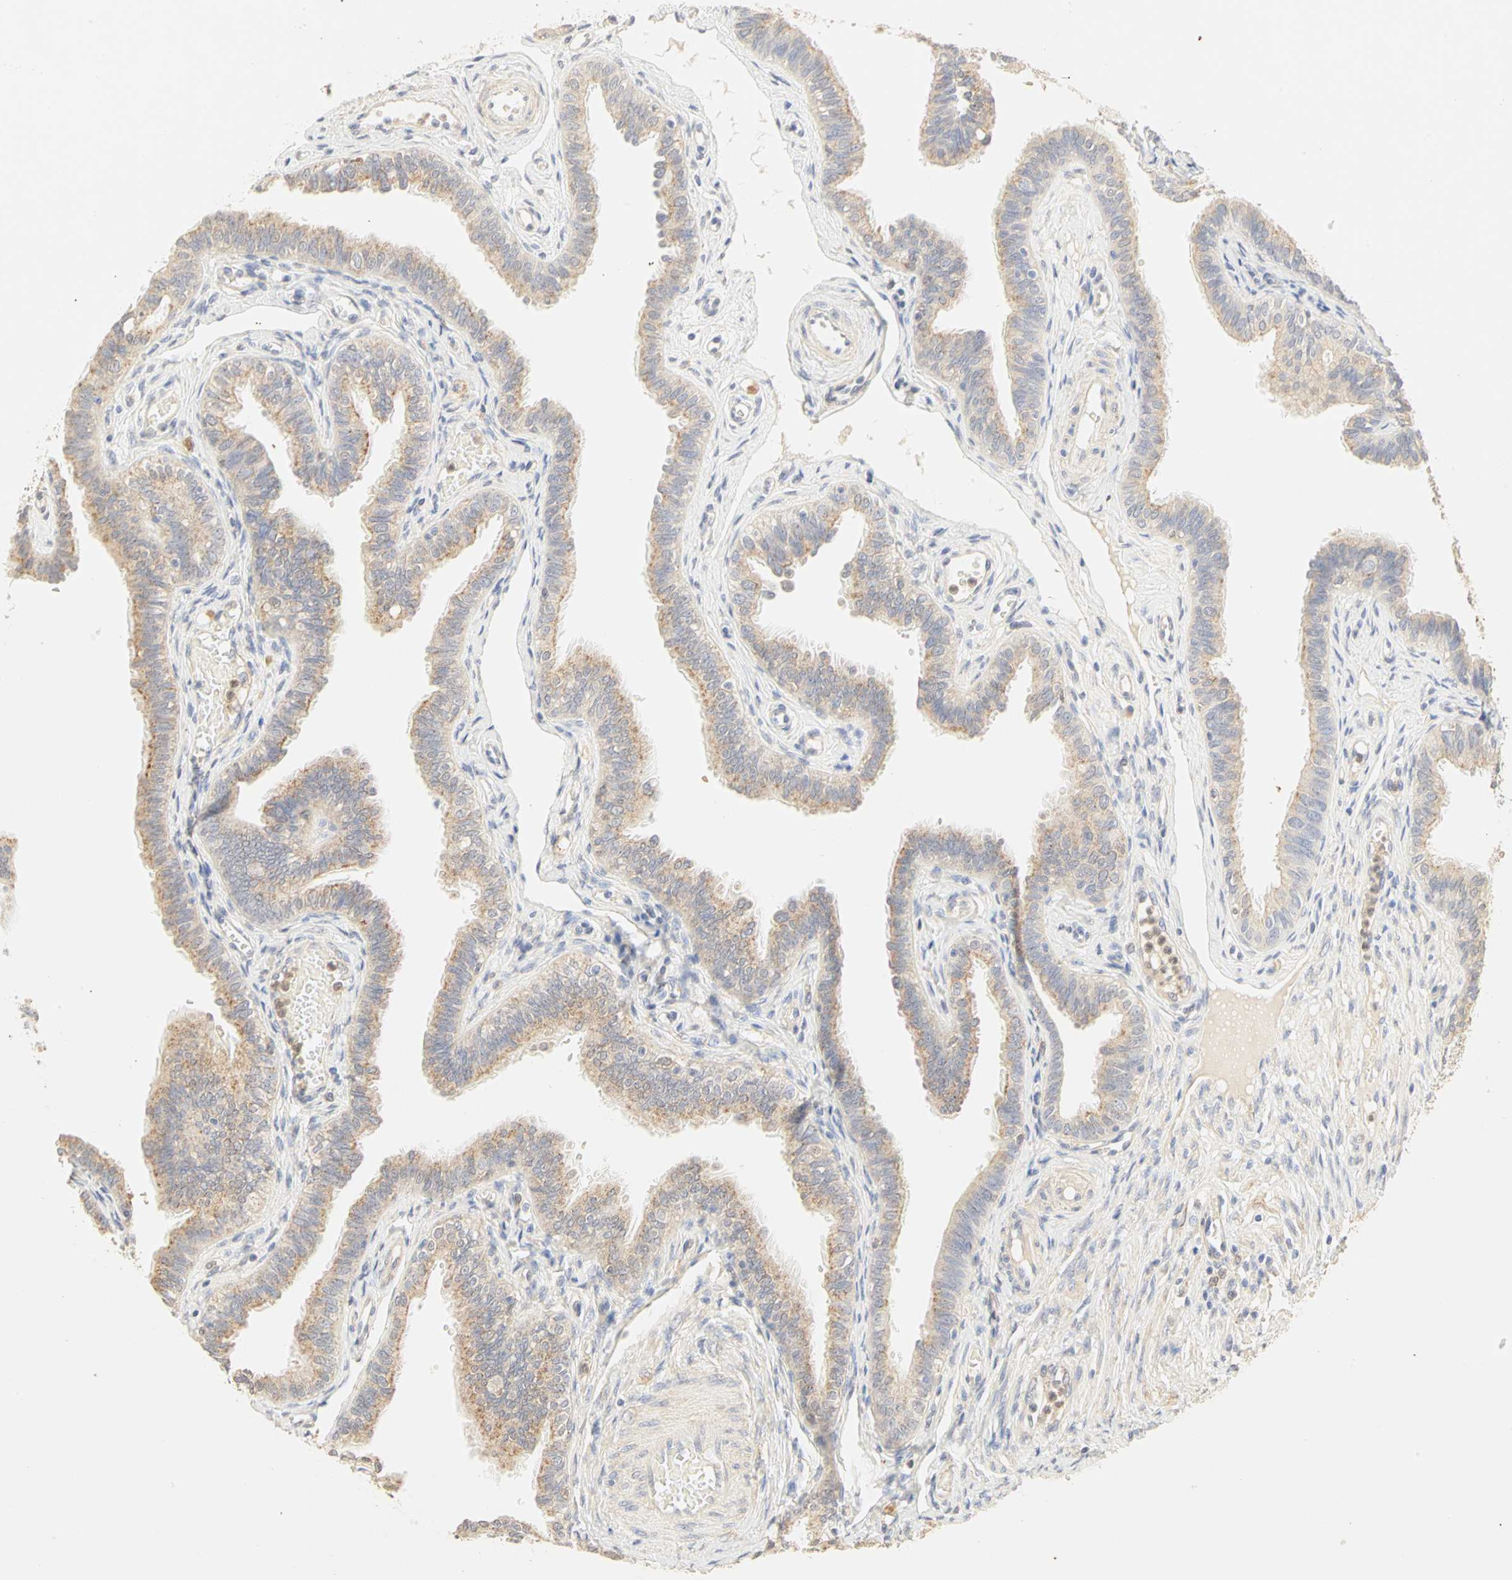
{"staining": {"intensity": "weak", "quantity": ">75%", "location": "cytoplasmic/membranous"}, "tissue": "fallopian tube", "cell_type": "Glandular cells", "image_type": "normal", "snomed": [{"axis": "morphology", "description": "Normal tissue, NOS"}, {"axis": "morphology", "description": "Dermoid, NOS"}, {"axis": "topography", "description": "Fallopian tube"}], "caption": "Normal fallopian tube displays weak cytoplasmic/membranous expression in about >75% of glandular cells (DAB IHC, brown staining for protein, blue staining for nuclei)..", "gene": "GNRH2", "patient": {"sex": "female", "age": 33}}